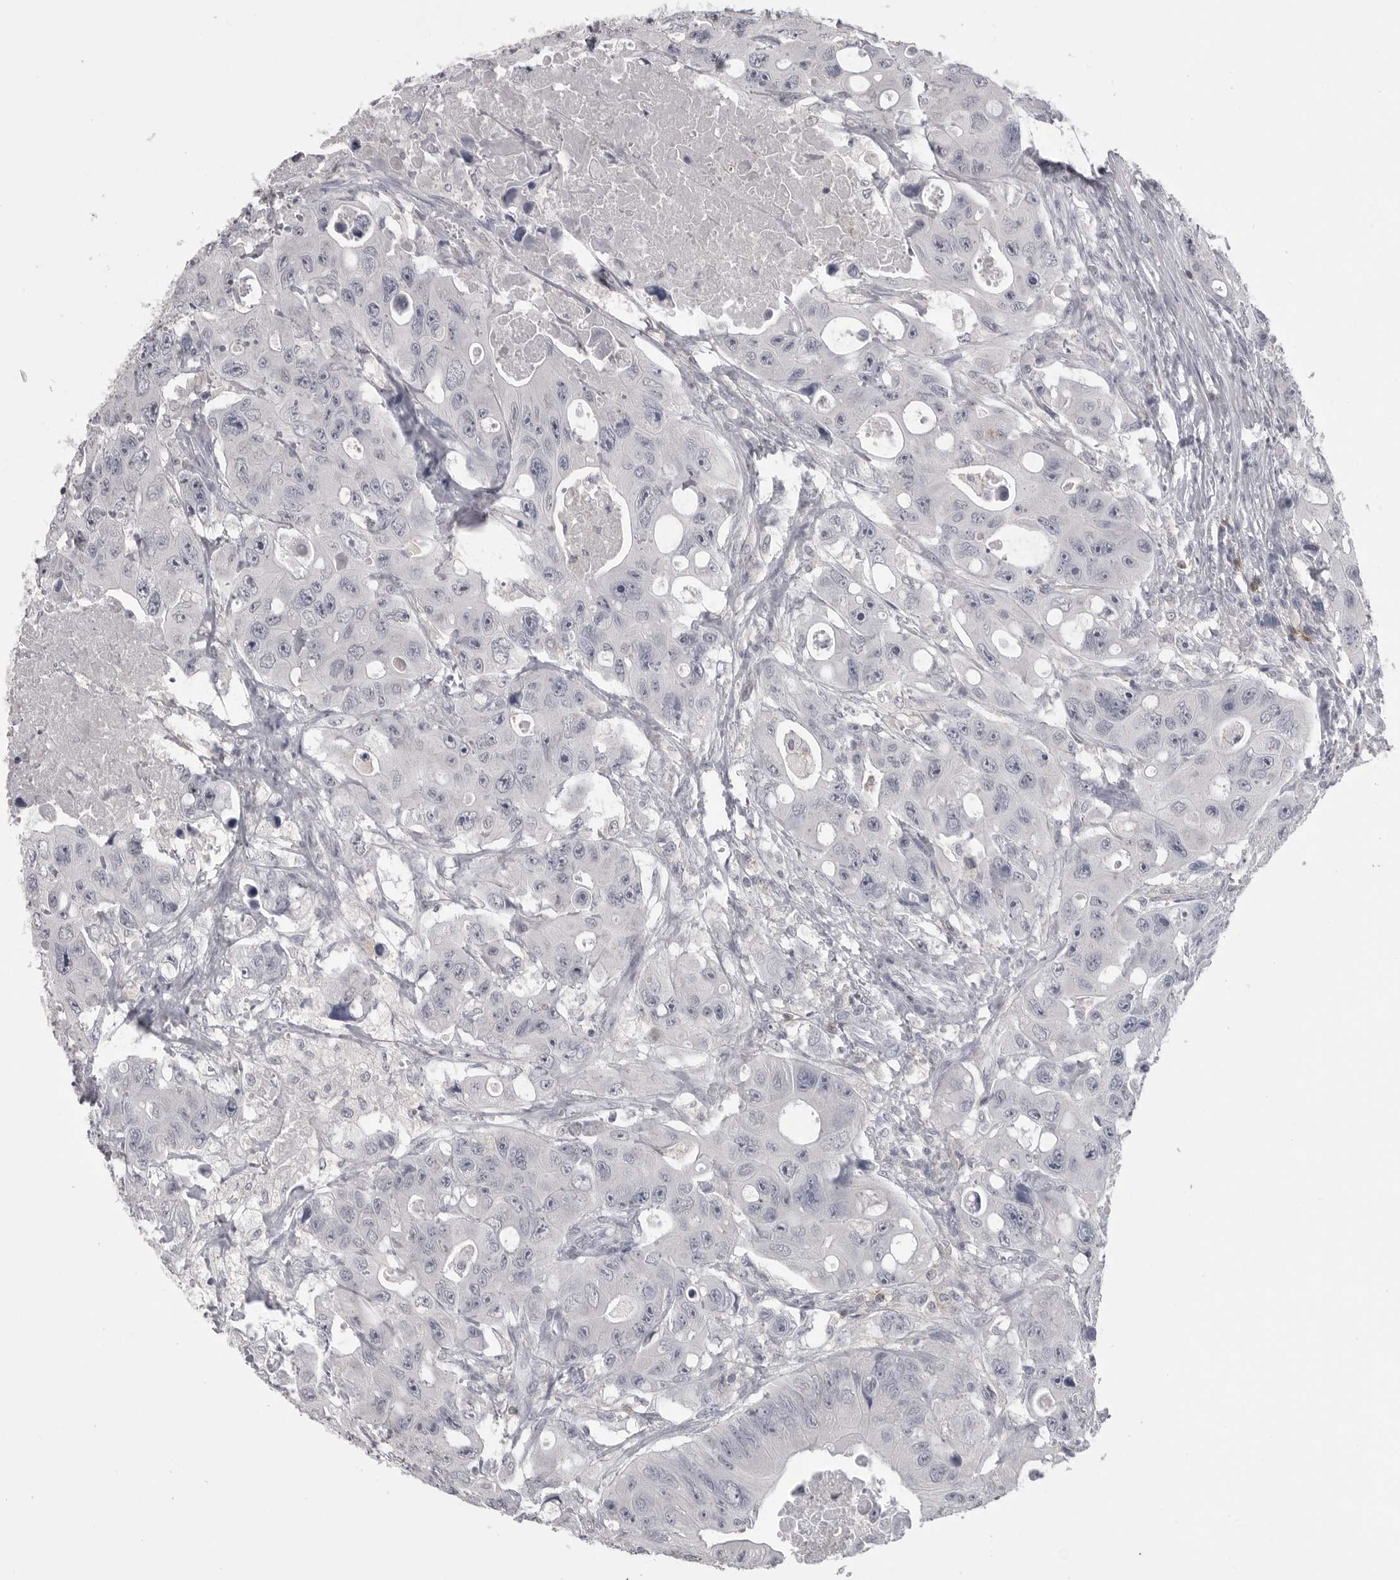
{"staining": {"intensity": "negative", "quantity": "none", "location": "none"}, "tissue": "colorectal cancer", "cell_type": "Tumor cells", "image_type": "cancer", "snomed": [{"axis": "morphology", "description": "Adenocarcinoma, NOS"}, {"axis": "topography", "description": "Colon"}], "caption": "This is a micrograph of IHC staining of colorectal cancer, which shows no staining in tumor cells.", "gene": "ITGAL", "patient": {"sex": "female", "age": 46}}